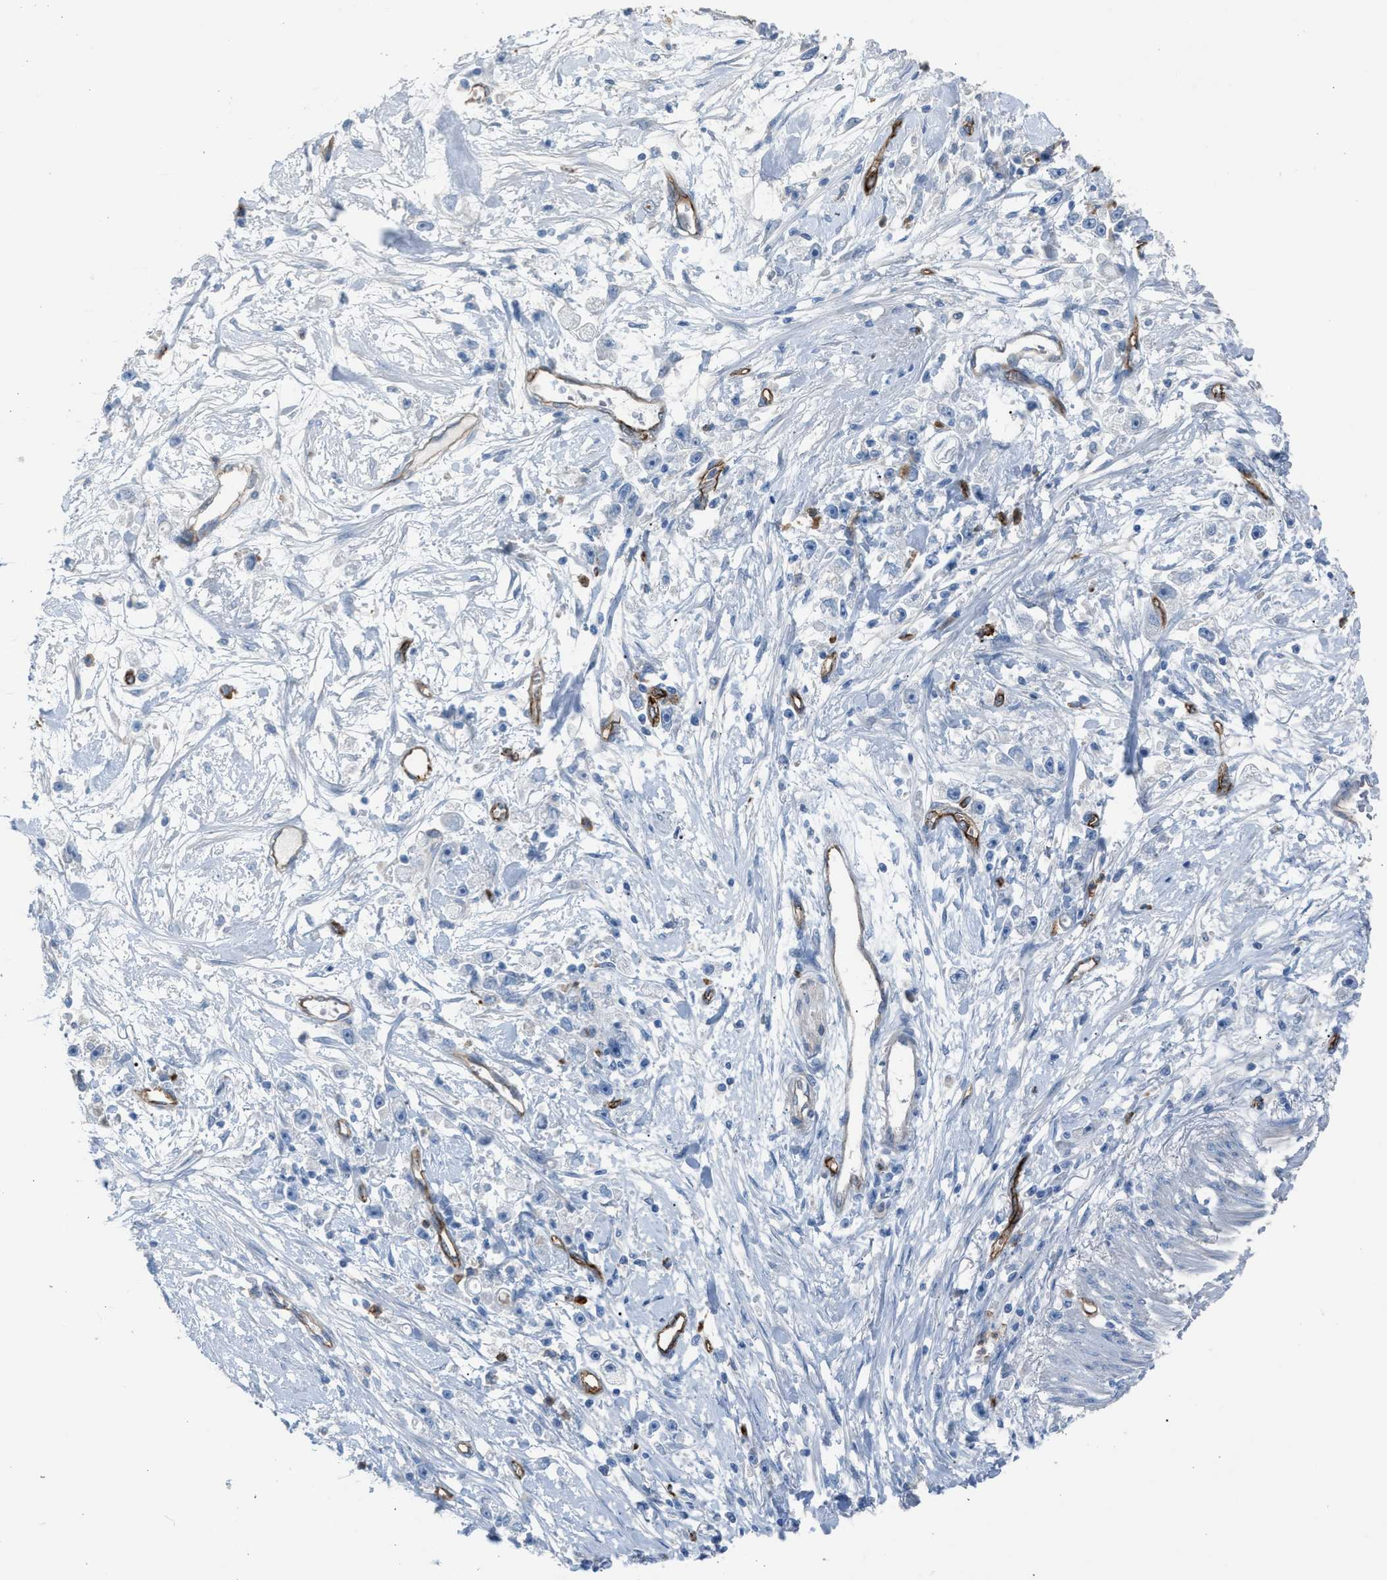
{"staining": {"intensity": "negative", "quantity": "none", "location": "none"}, "tissue": "stomach cancer", "cell_type": "Tumor cells", "image_type": "cancer", "snomed": [{"axis": "morphology", "description": "Adenocarcinoma, NOS"}, {"axis": "topography", "description": "Stomach"}], "caption": "DAB immunohistochemical staining of stomach cancer (adenocarcinoma) displays no significant expression in tumor cells. (DAB (3,3'-diaminobenzidine) immunohistochemistry, high magnification).", "gene": "DYSF", "patient": {"sex": "female", "age": 59}}